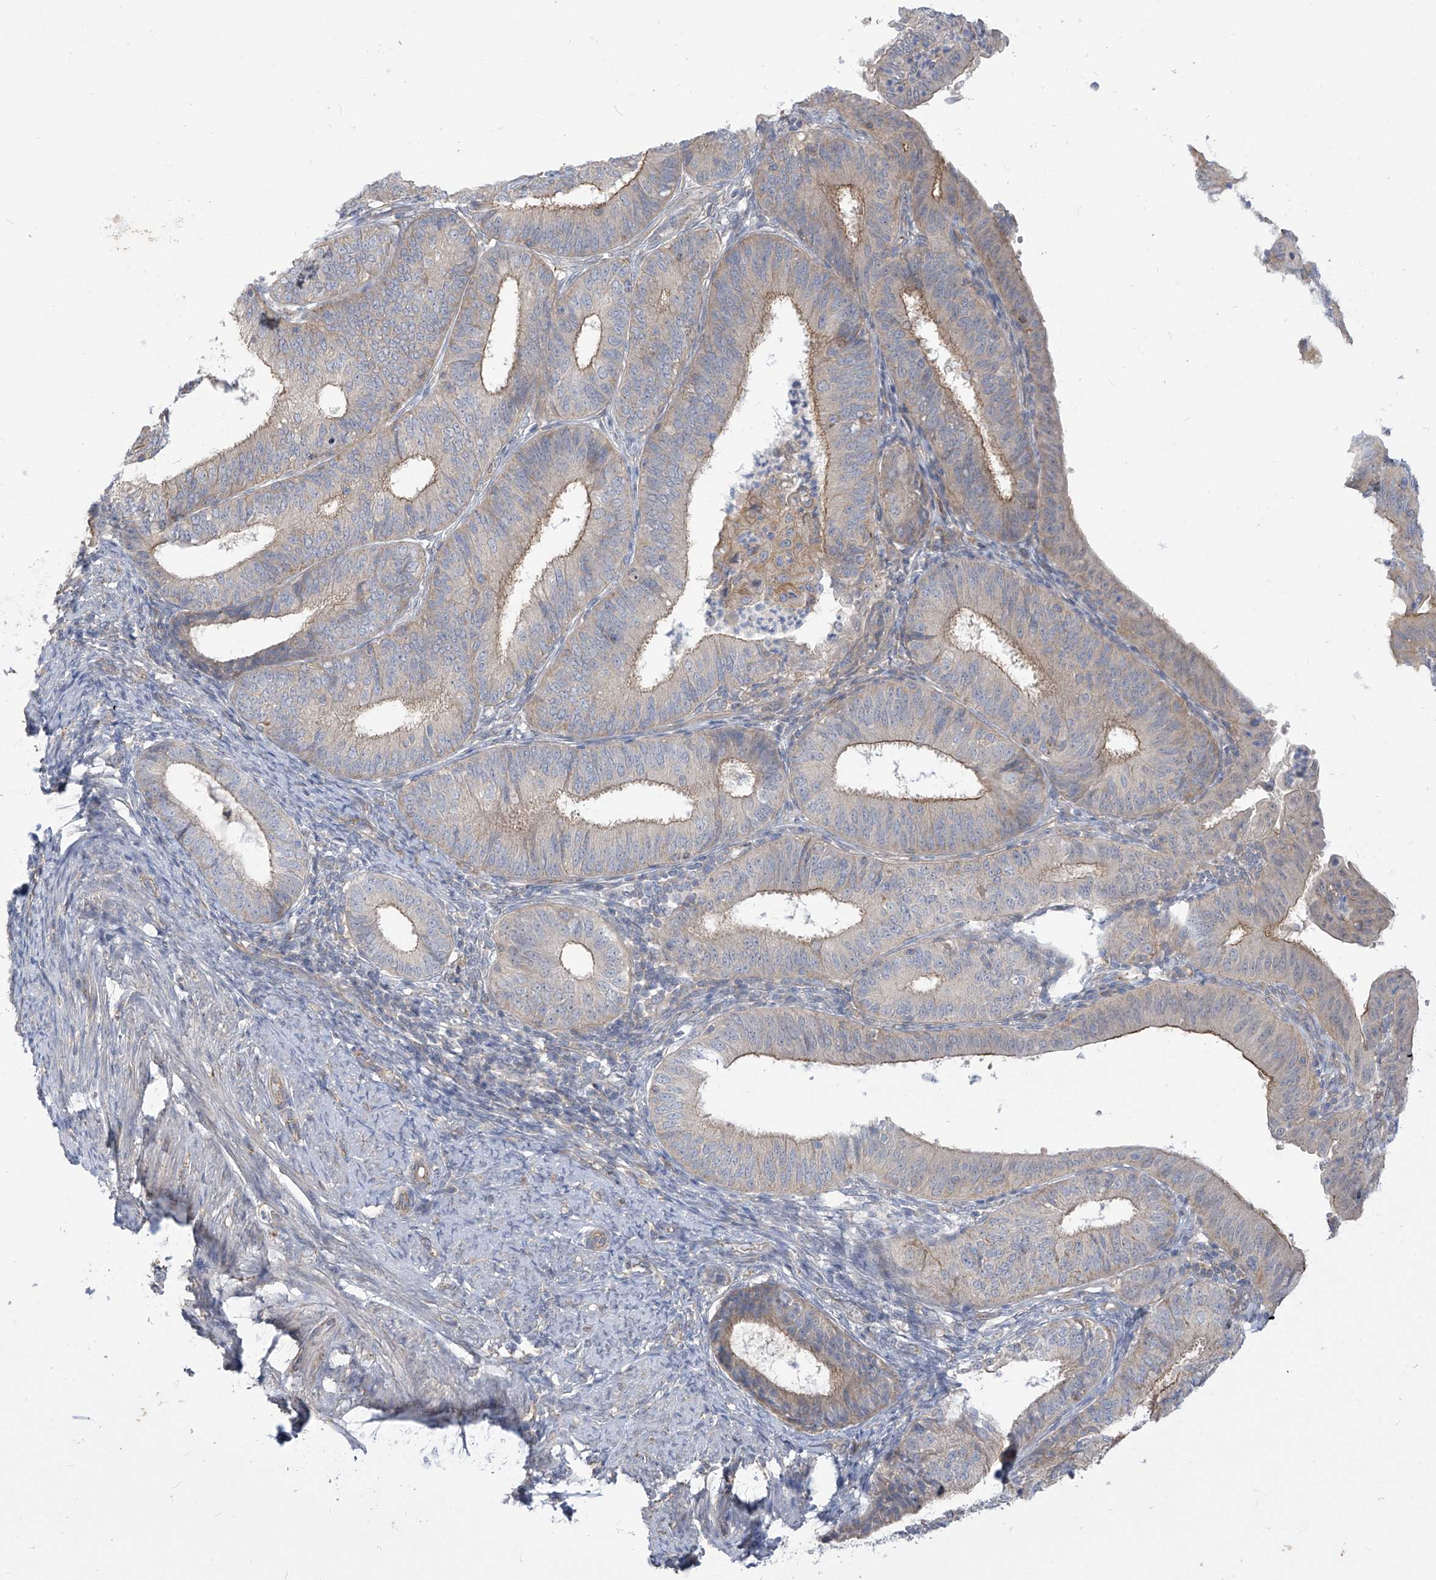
{"staining": {"intensity": "moderate", "quantity": "<25%", "location": "cytoplasmic/membranous"}, "tissue": "endometrial cancer", "cell_type": "Tumor cells", "image_type": "cancer", "snomed": [{"axis": "morphology", "description": "Adenocarcinoma, NOS"}, {"axis": "topography", "description": "Endometrium"}], "caption": "This micrograph displays endometrial adenocarcinoma stained with immunohistochemistry (IHC) to label a protein in brown. The cytoplasmic/membranous of tumor cells show moderate positivity for the protein. Nuclei are counter-stained blue.", "gene": "ADAT2", "patient": {"sex": "female", "age": 51}}